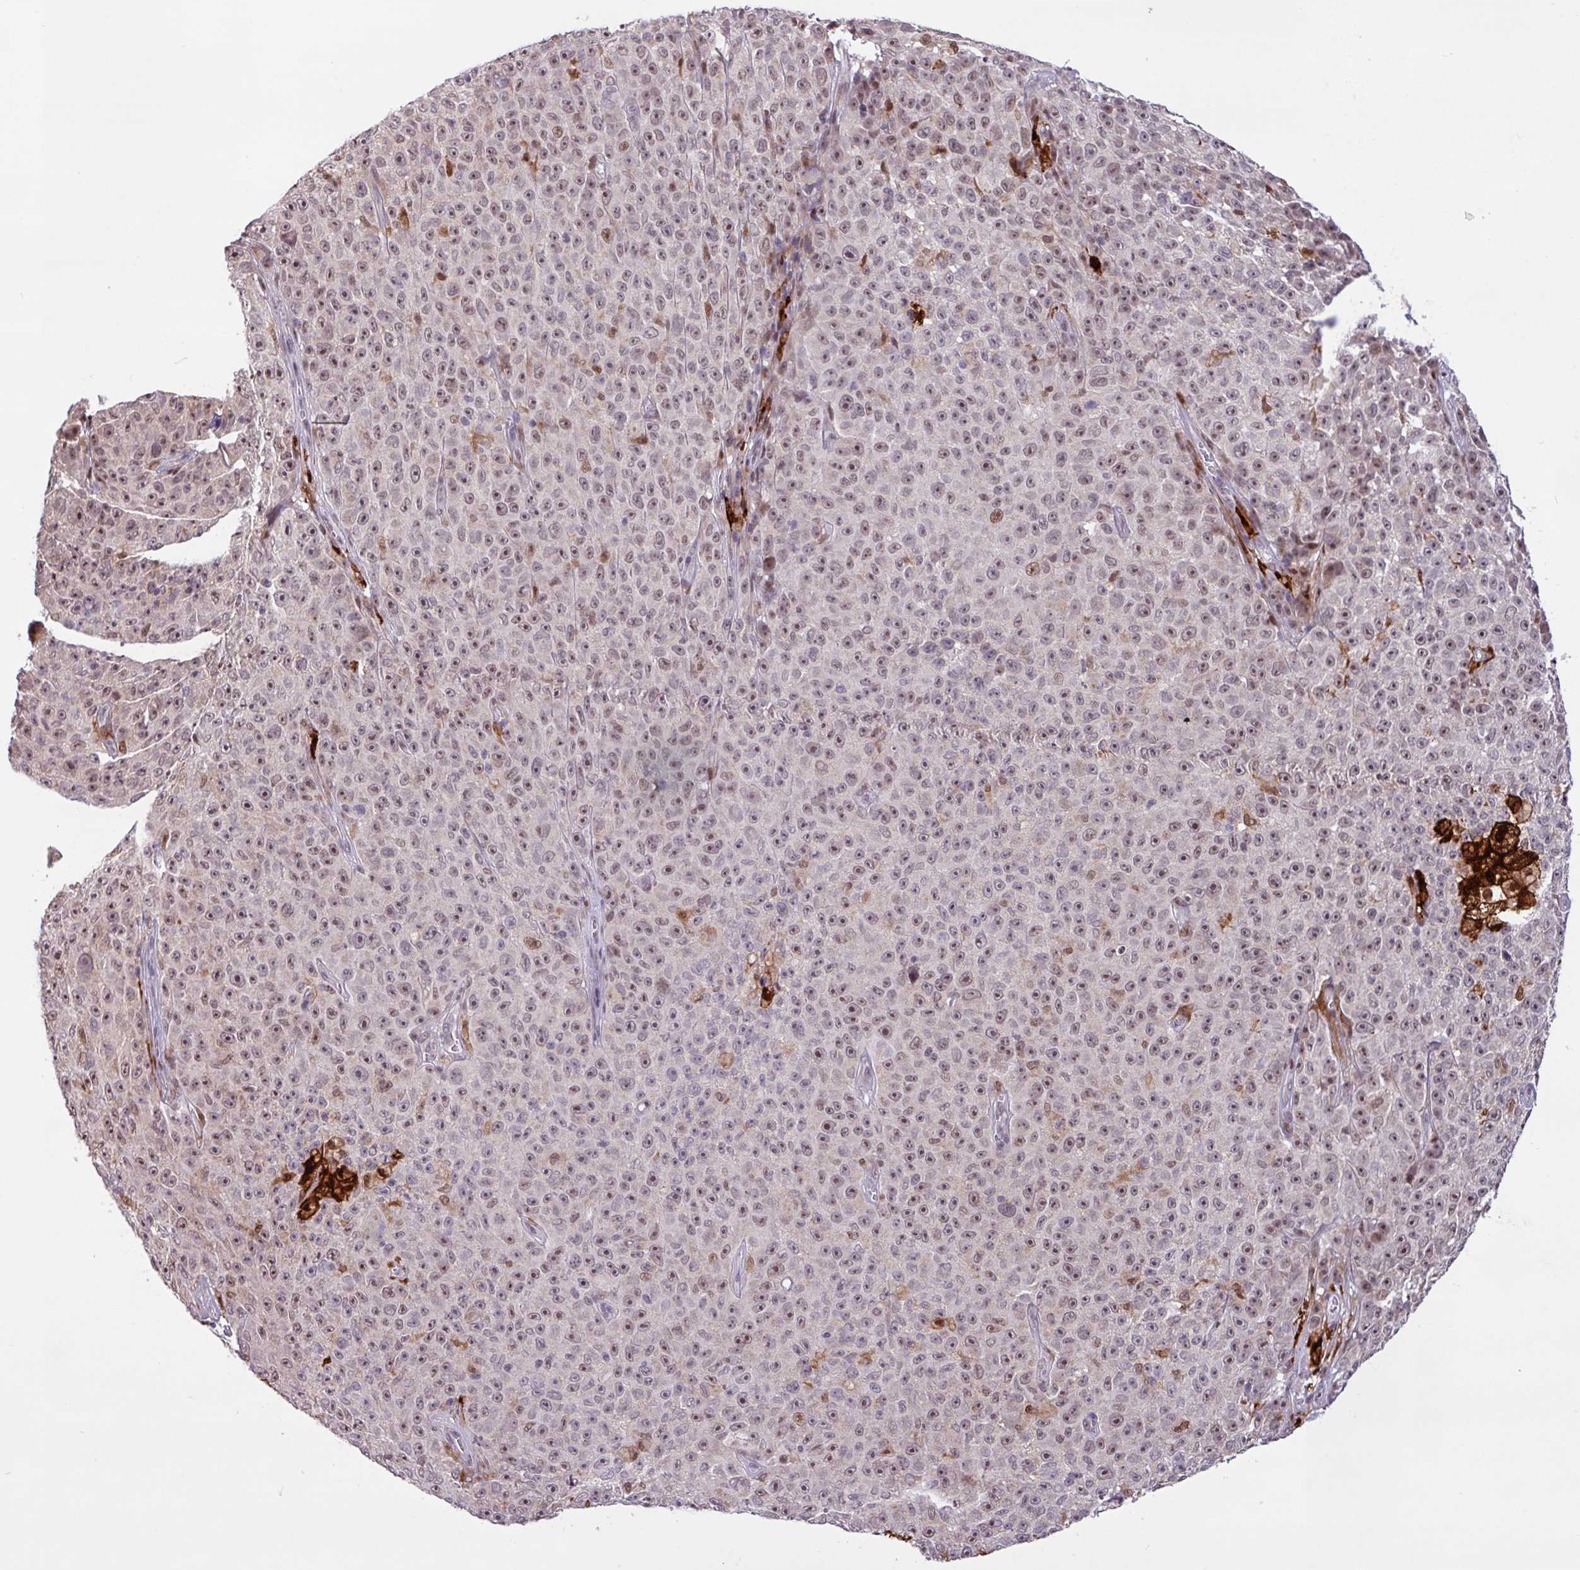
{"staining": {"intensity": "weak", "quantity": "25%-75%", "location": "nuclear"}, "tissue": "melanoma", "cell_type": "Tumor cells", "image_type": "cancer", "snomed": [{"axis": "morphology", "description": "Malignant melanoma, NOS"}, {"axis": "topography", "description": "Skin"}], "caption": "Immunohistochemistry (DAB (3,3'-diaminobenzidine)) staining of malignant melanoma reveals weak nuclear protein positivity in approximately 25%-75% of tumor cells.", "gene": "BRD3", "patient": {"sex": "female", "age": 82}}